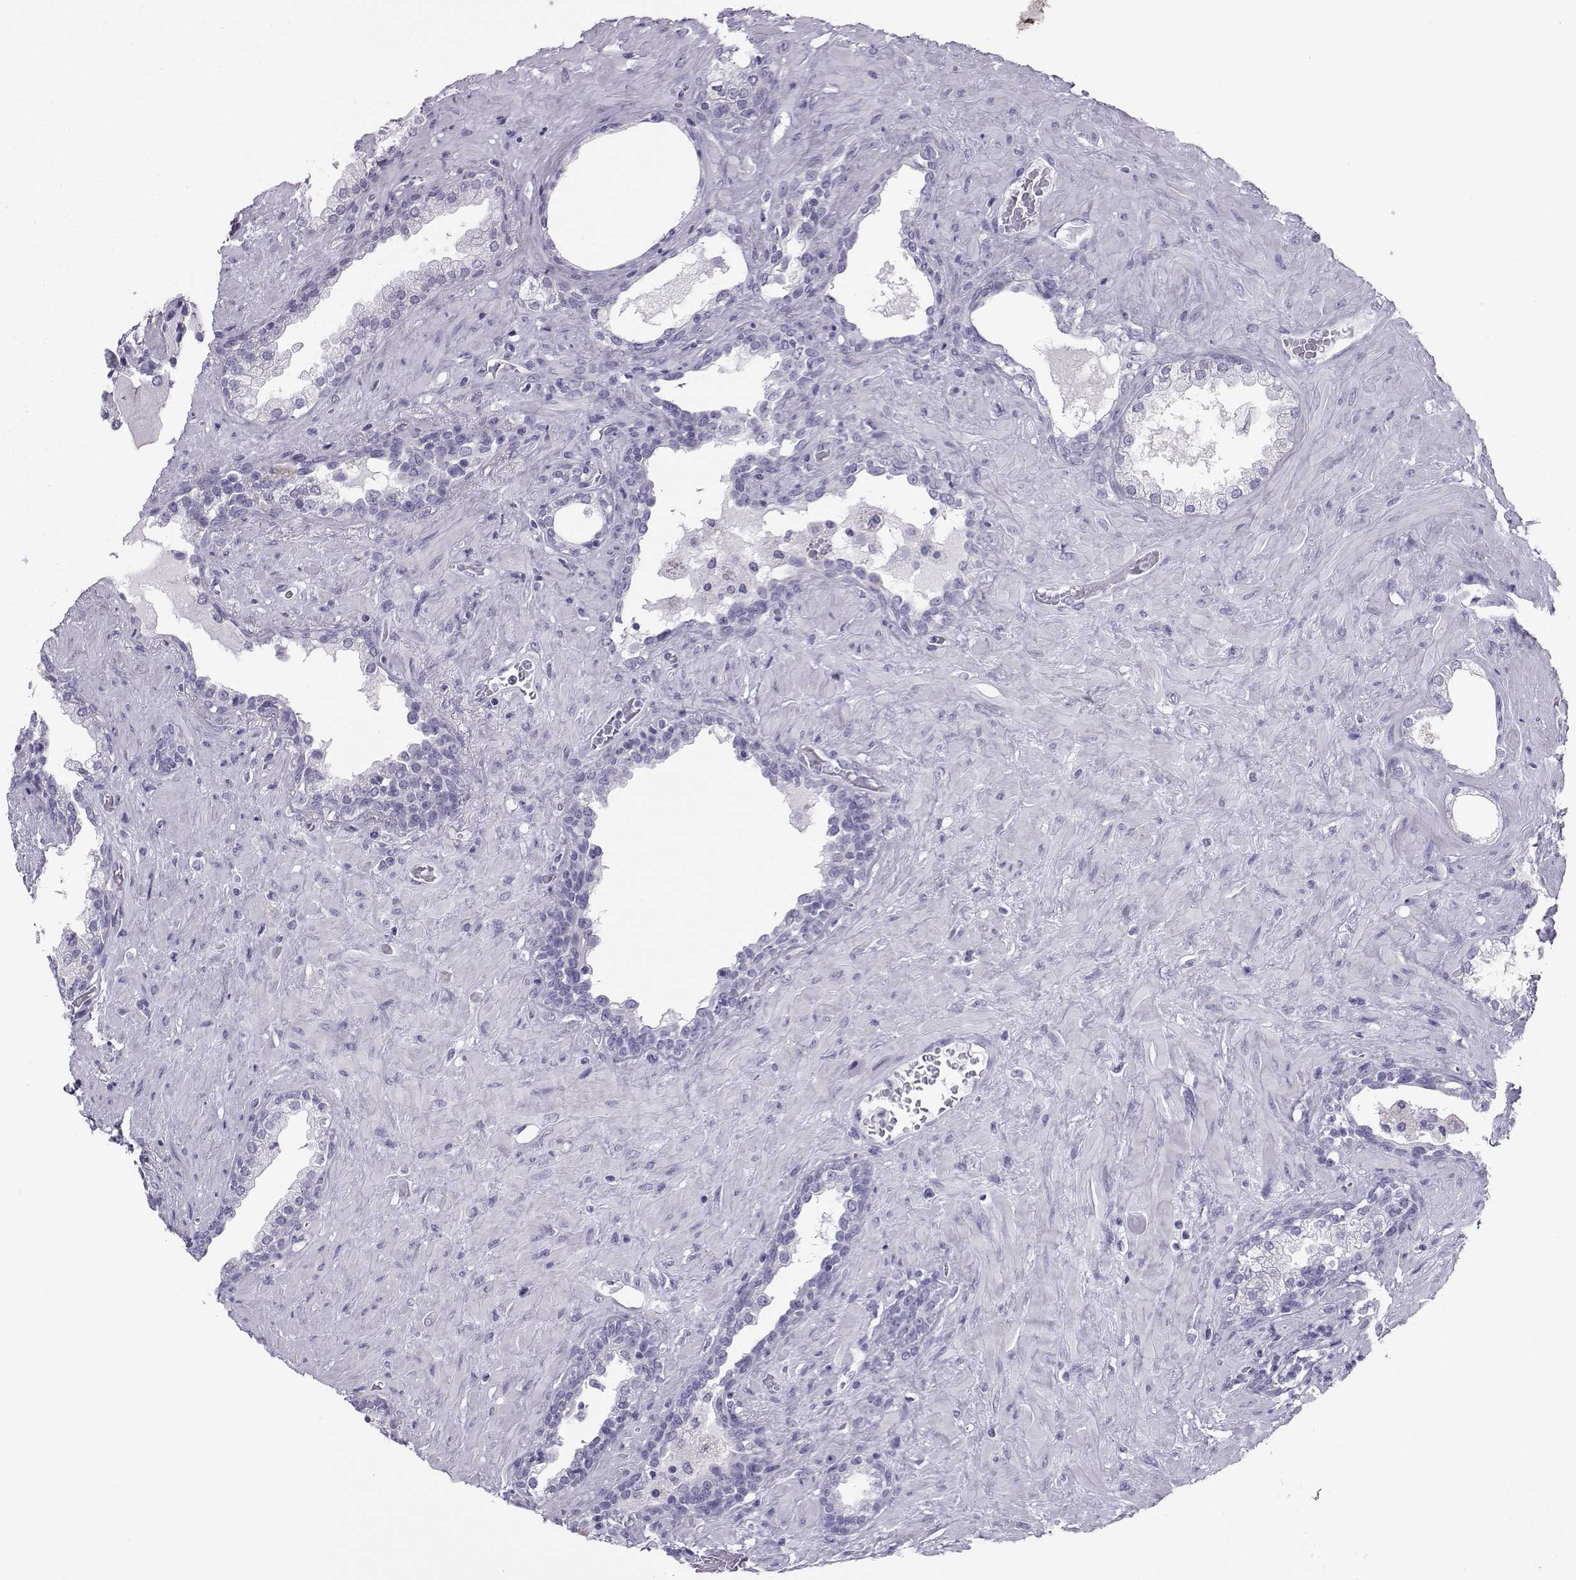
{"staining": {"intensity": "negative", "quantity": "none", "location": "none"}, "tissue": "prostate", "cell_type": "Glandular cells", "image_type": "normal", "snomed": [{"axis": "morphology", "description": "Normal tissue, NOS"}, {"axis": "topography", "description": "Prostate"}], "caption": "This is an immunohistochemistry (IHC) photomicrograph of unremarkable prostate. There is no staining in glandular cells.", "gene": "NEFL", "patient": {"sex": "male", "age": 63}}